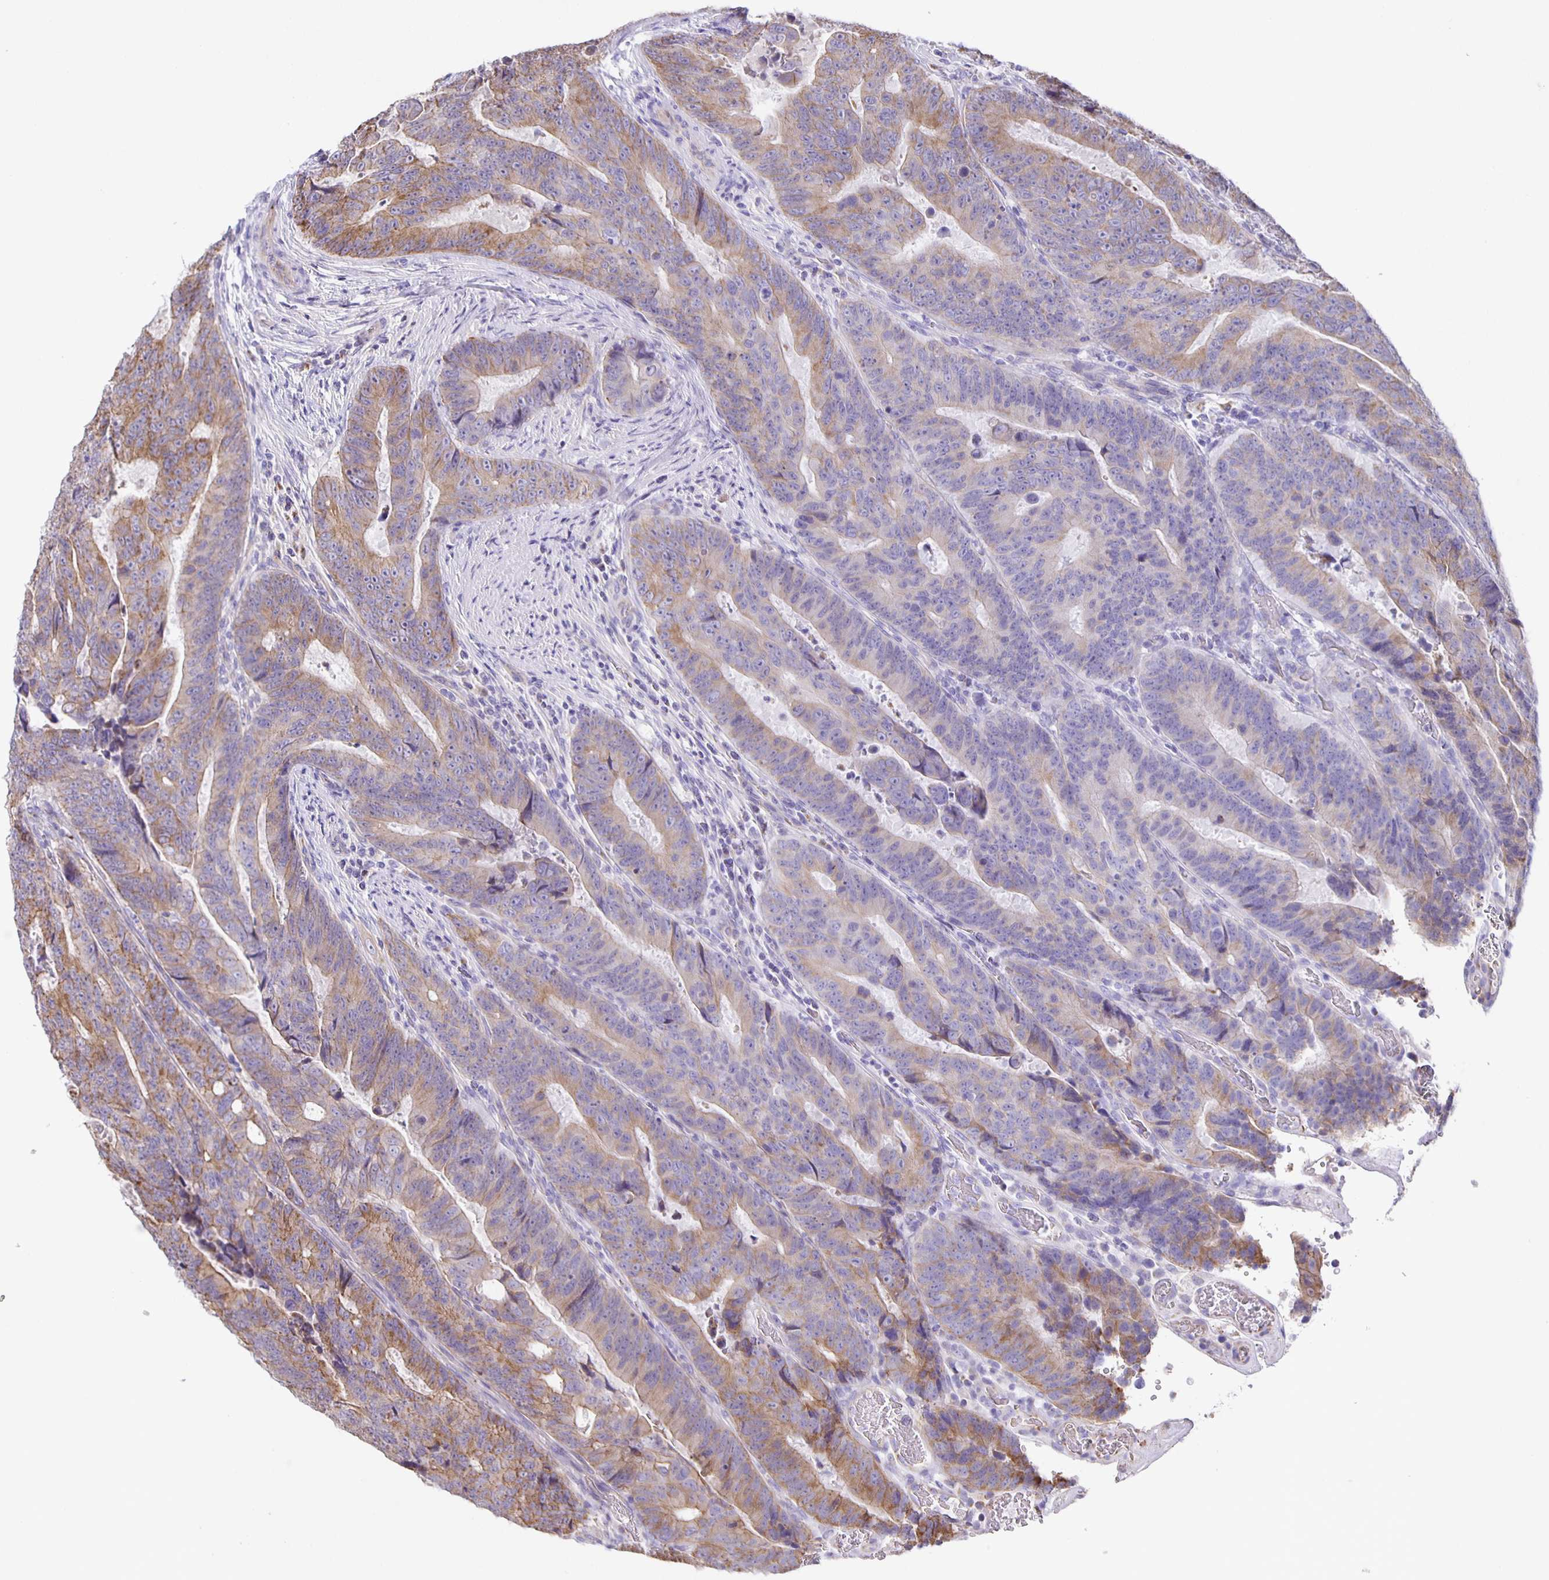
{"staining": {"intensity": "moderate", "quantity": "<25%", "location": "cytoplasmic/membranous"}, "tissue": "colorectal cancer", "cell_type": "Tumor cells", "image_type": "cancer", "snomed": [{"axis": "morphology", "description": "Adenocarcinoma, NOS"}, {"axis": "topography", "description": "Colon"}], "caption": "IHC staining of colorectal cancer (adenocarcinoma), which exhibits low levels of moderate cytoplasmic/membranous positivity in approximately <25% of tumor cells indicating moderate cytoplasmic/membranous protein positivity. The staining was performed using DAB (brown) for protein detection and nuclei were counterstained in hematoxylin (blue).", "gene": "JMJD4", "patient": {"sex": "female", "age": 48}}